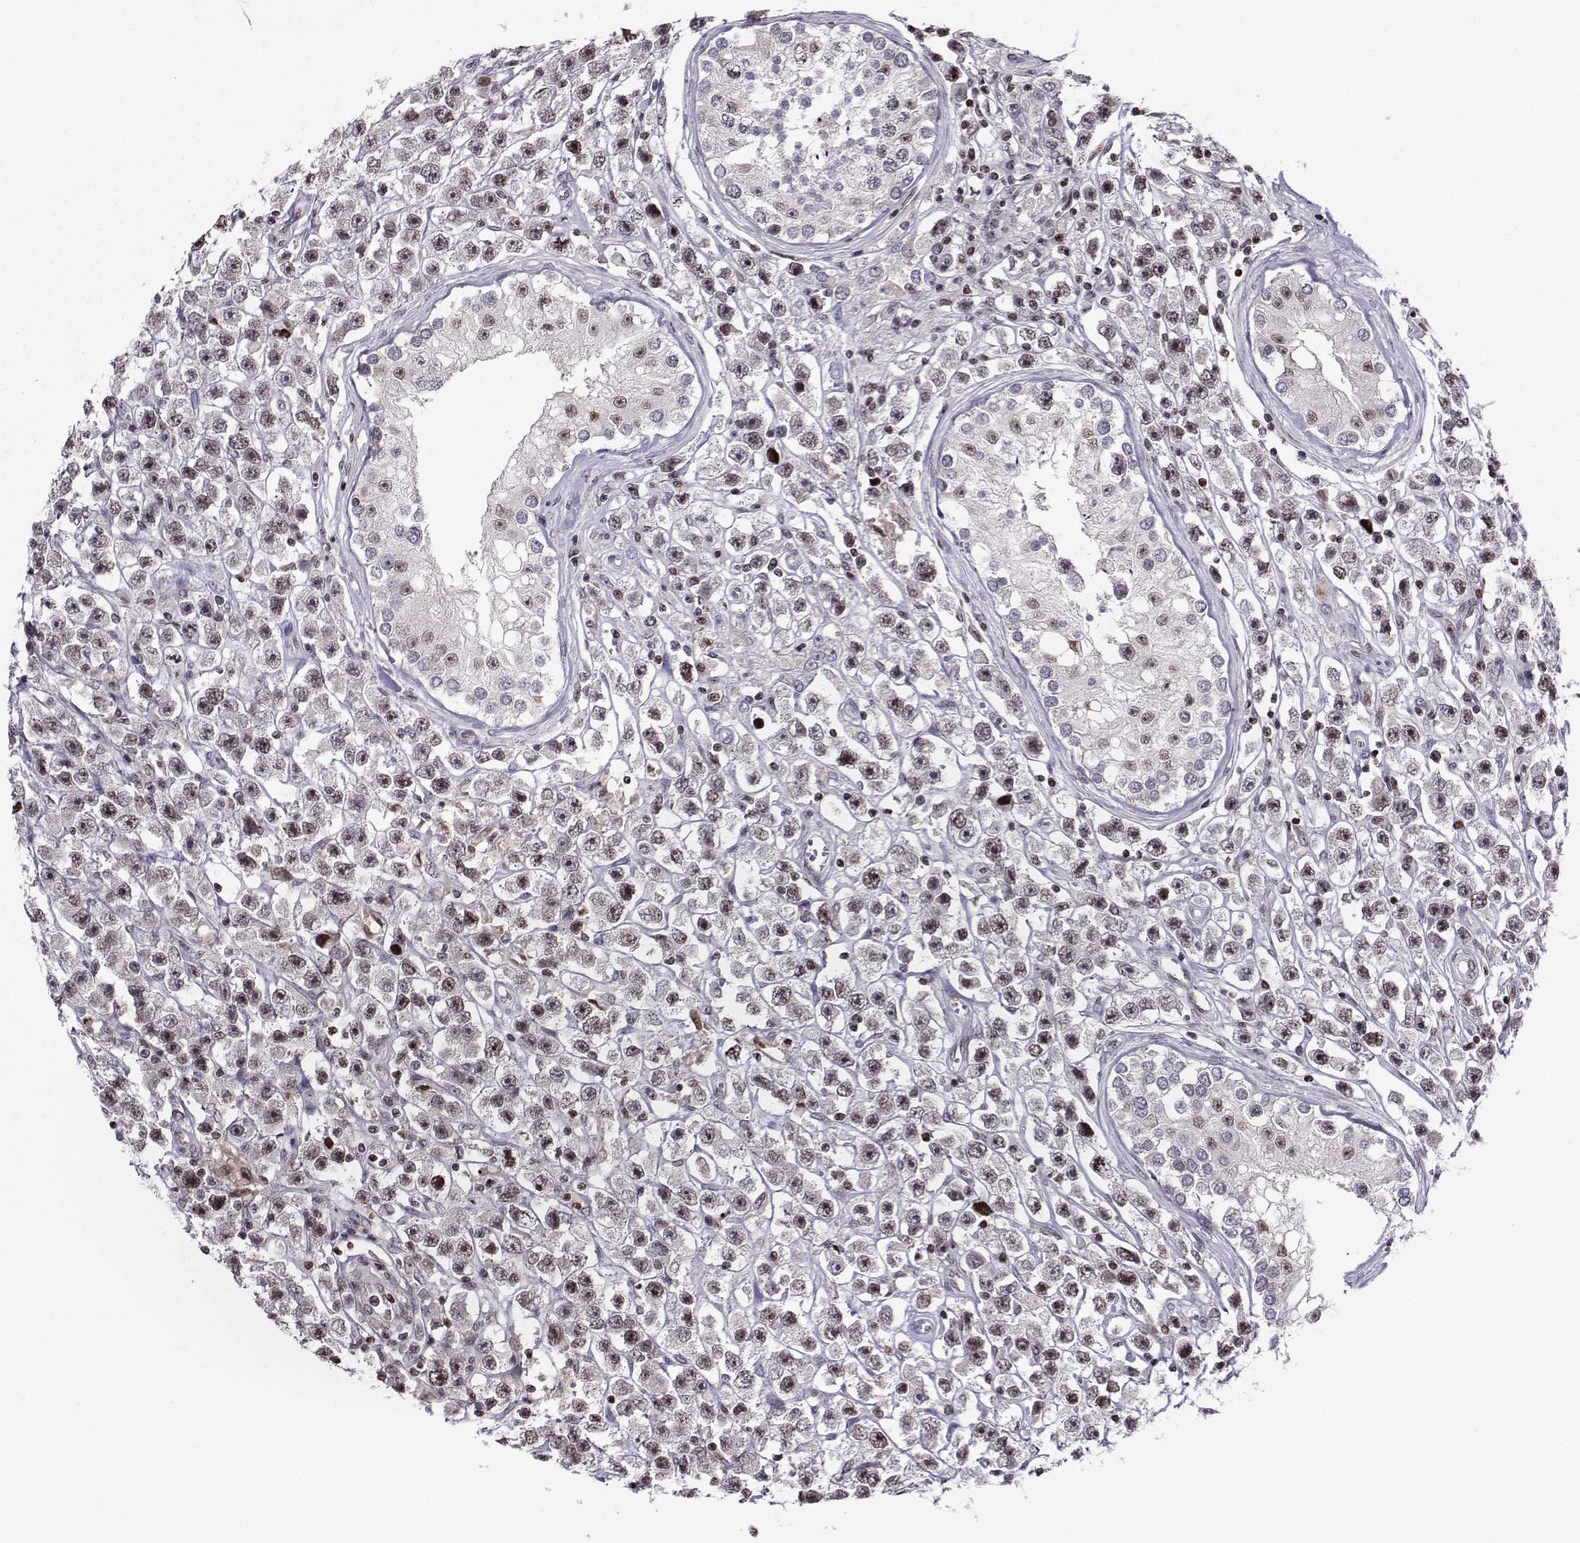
{"staining": {"intensity": "weak", "quantity": "25%-75%", "location": "nuclear"}, "tissue": "testis cancer", "cell_type": "Tumor cells", "image_type": "cancer", "snomed": [{"axis": "morphology", "description": "Seminoma, NOS"}, {"axis": "topography", "description": "Testis"}], "caption": "Protein staining of seminoma (testis) tissue shows weak nuclear expression in about 25%-75% of tumor cells.", "gene": "ZNF19", "patient": {"sex": "male", "age": 45}}